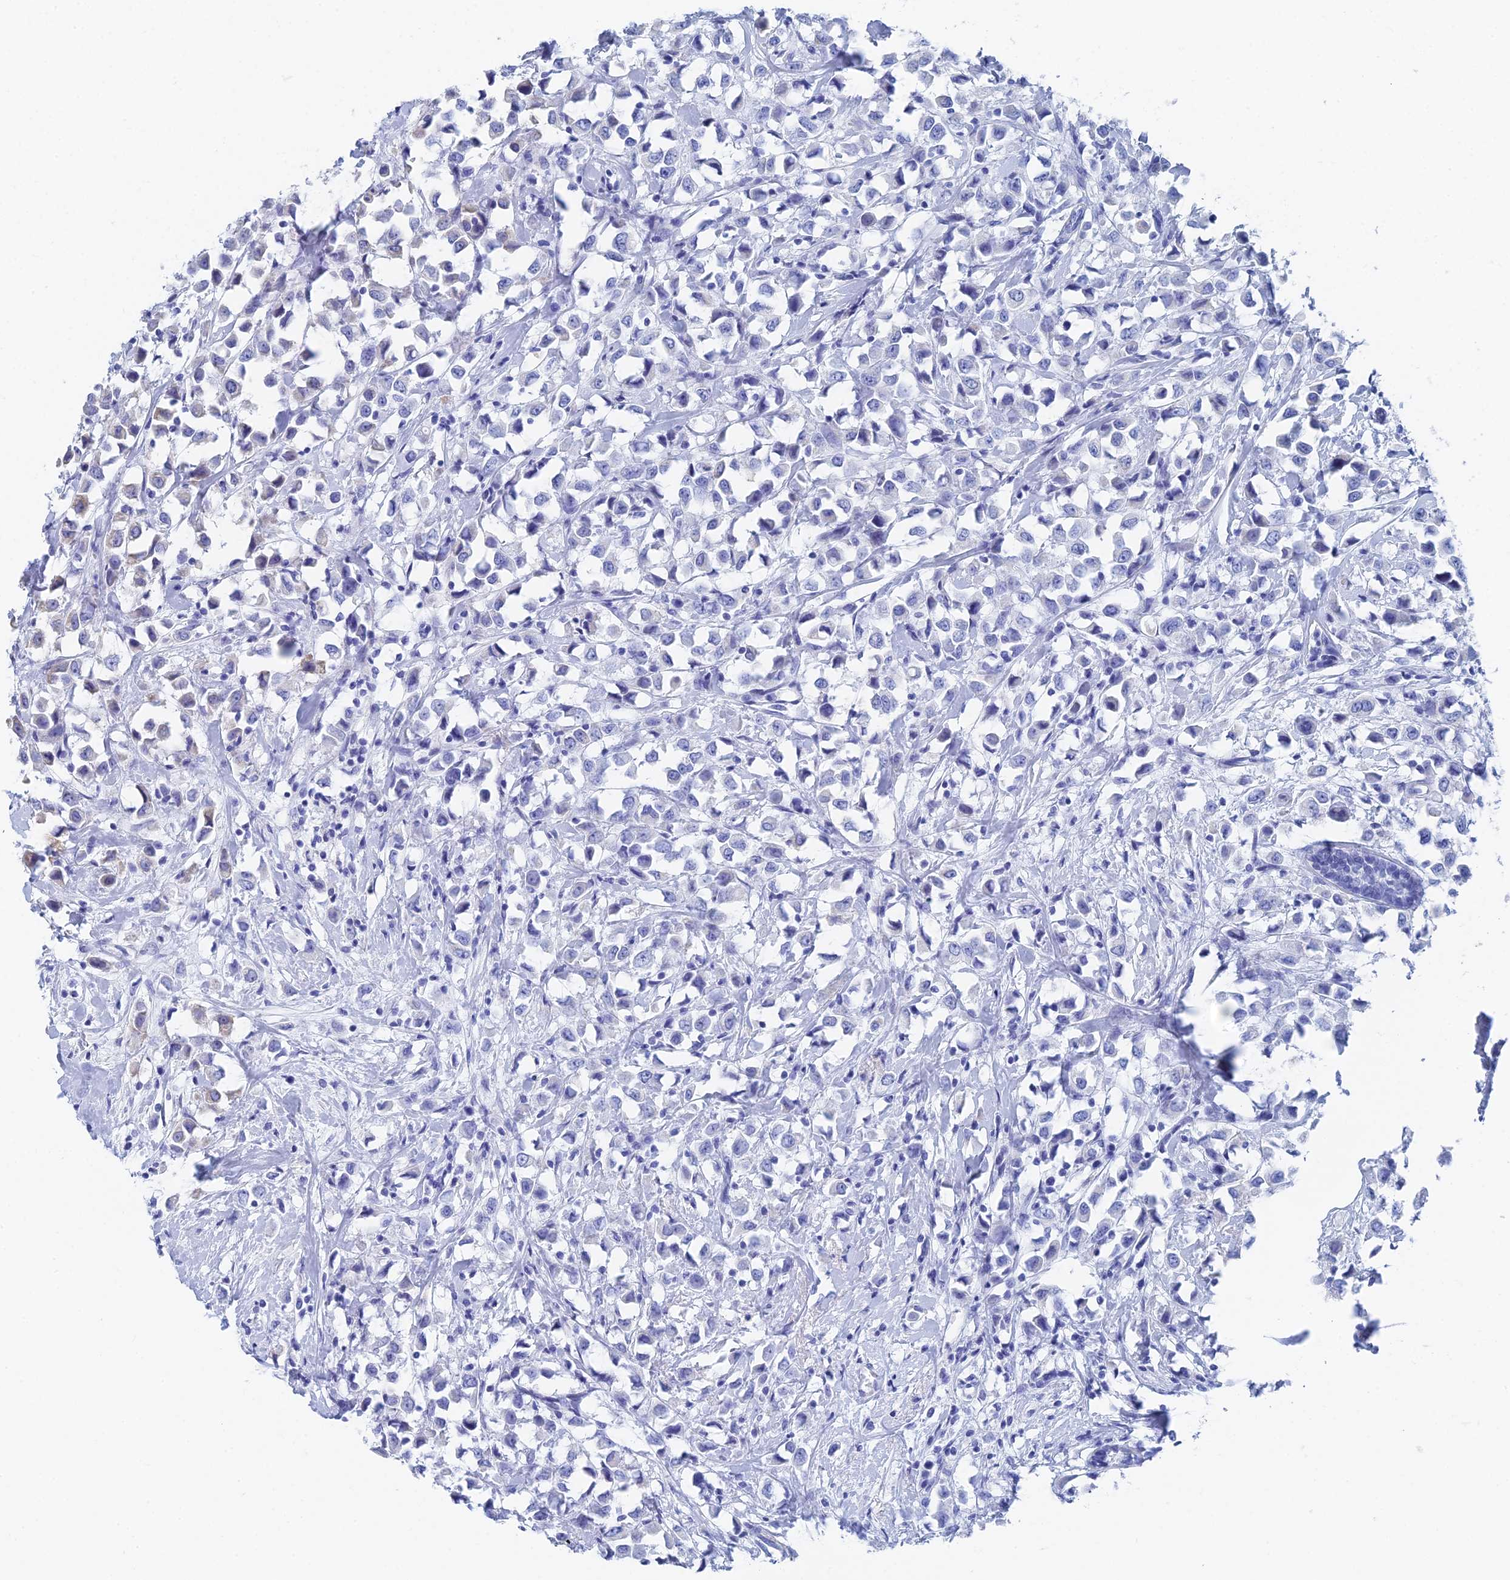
{"staining": {"intensity": "negative", "quantity": "none", "location": "none"}, "tissue": "breast cancer", "cell_type": "Tumor cells", "image_type": "cancer", "snomed": [{"axis": "morphology", "description": "Duct carcinoma"}, {"axis": "topography", "description": "Breast"}], "caption": "A high-resolution histopathology image shows immunohistochemistry staining of breast cancer (intraductal carcinoma), which reveals no significant staining in tumor cells.", "gene": "KCNK18", "patient": {"sex": "female", "age": 61}}